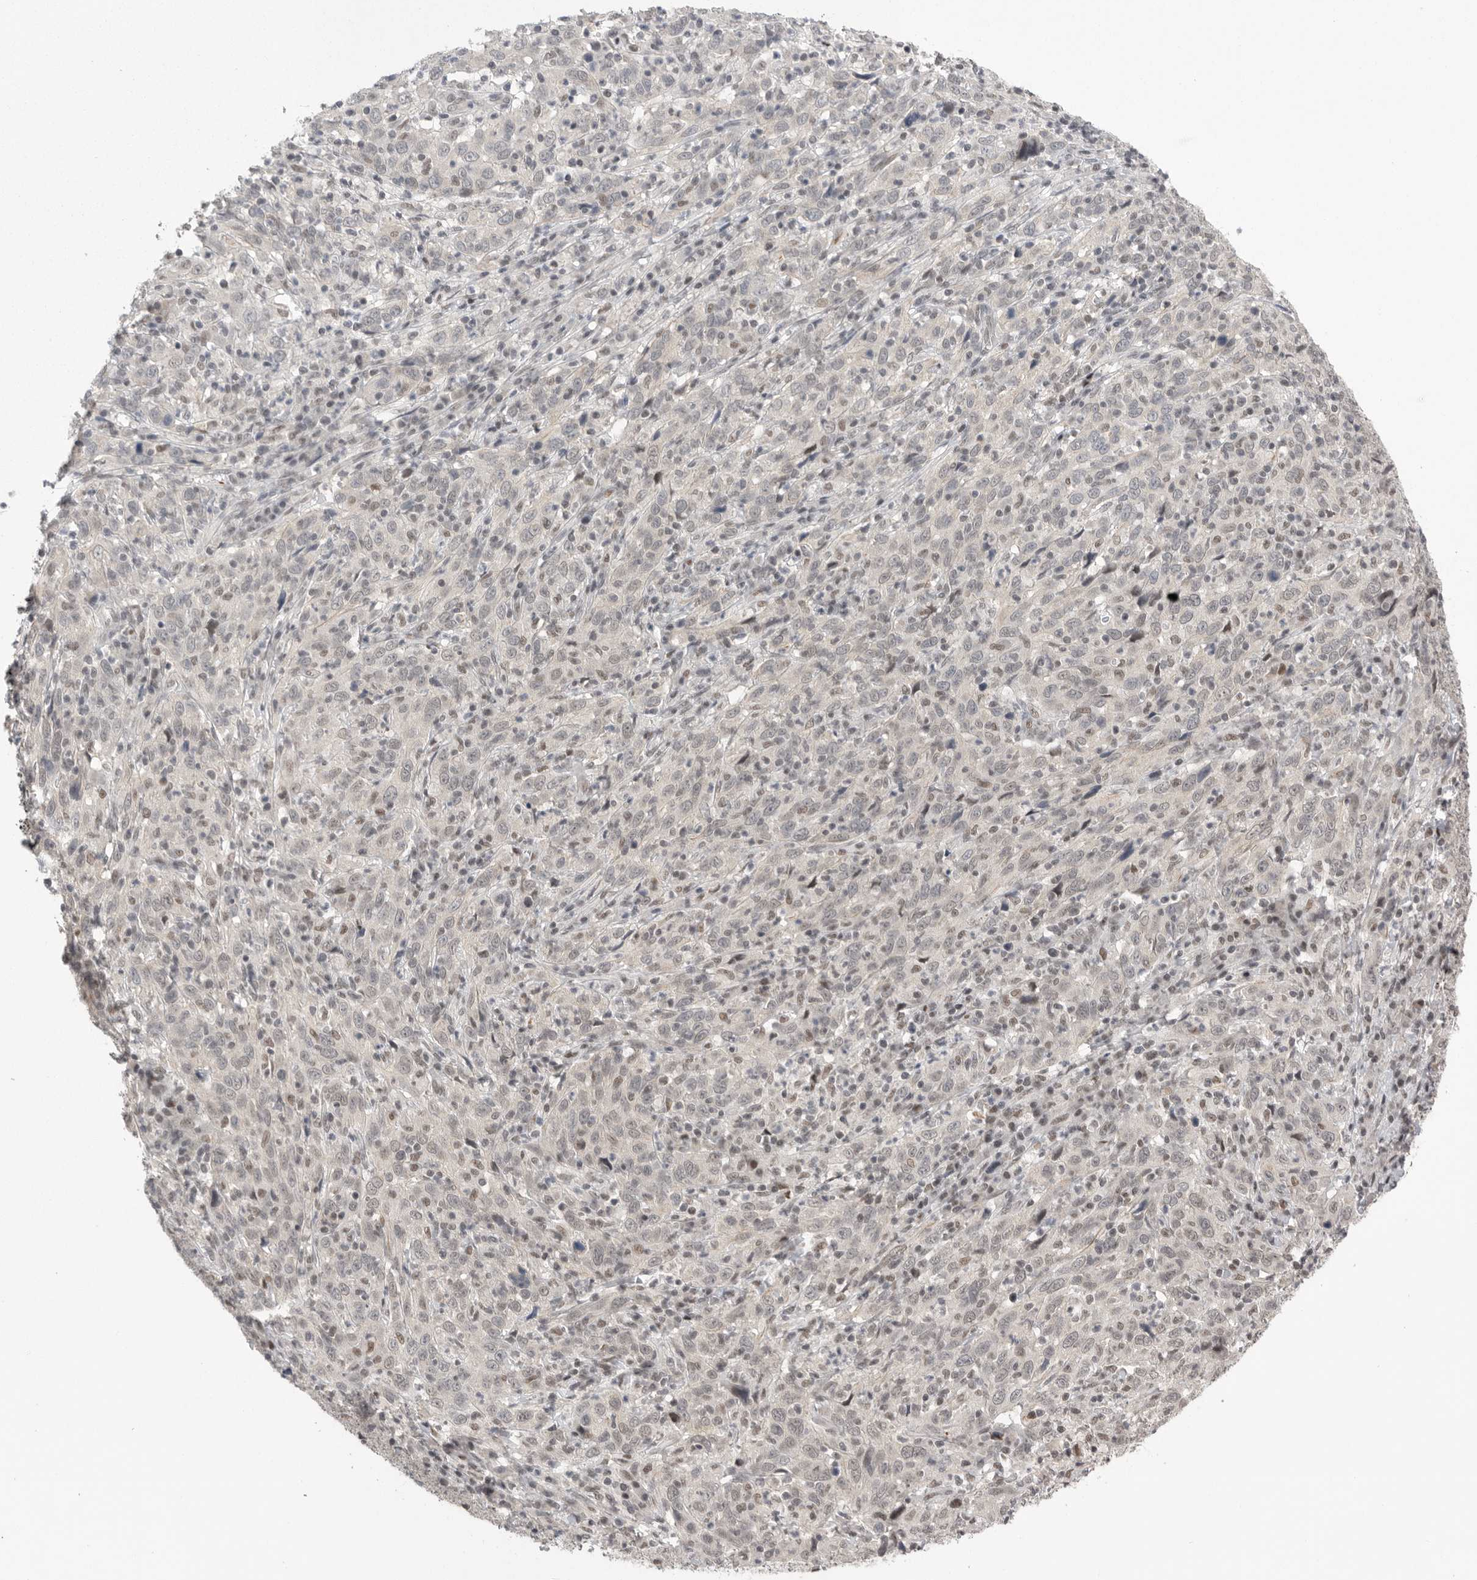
{"staining": {"intensity": "negative", "quantity": "none", "location": "none"}, "tissue": "cervical cancer", "cell_type": "Tumor cells", "image_type": "cancer", "snomed": [{"axis": "morphology", "description": "Squamous cell carcinoma, NOS"}, {"axis": "topography", "description": "Cervix"}], "caption": "This histopathology image is of cervical cancer (squamous cell carcinoma) stained with IHC to label a protein in brown with the nuclei are counter-stained blue. There is no staining in tumor cells.", "gene": "POU5F1", "patient": {"sex": "female", "age": 46}}